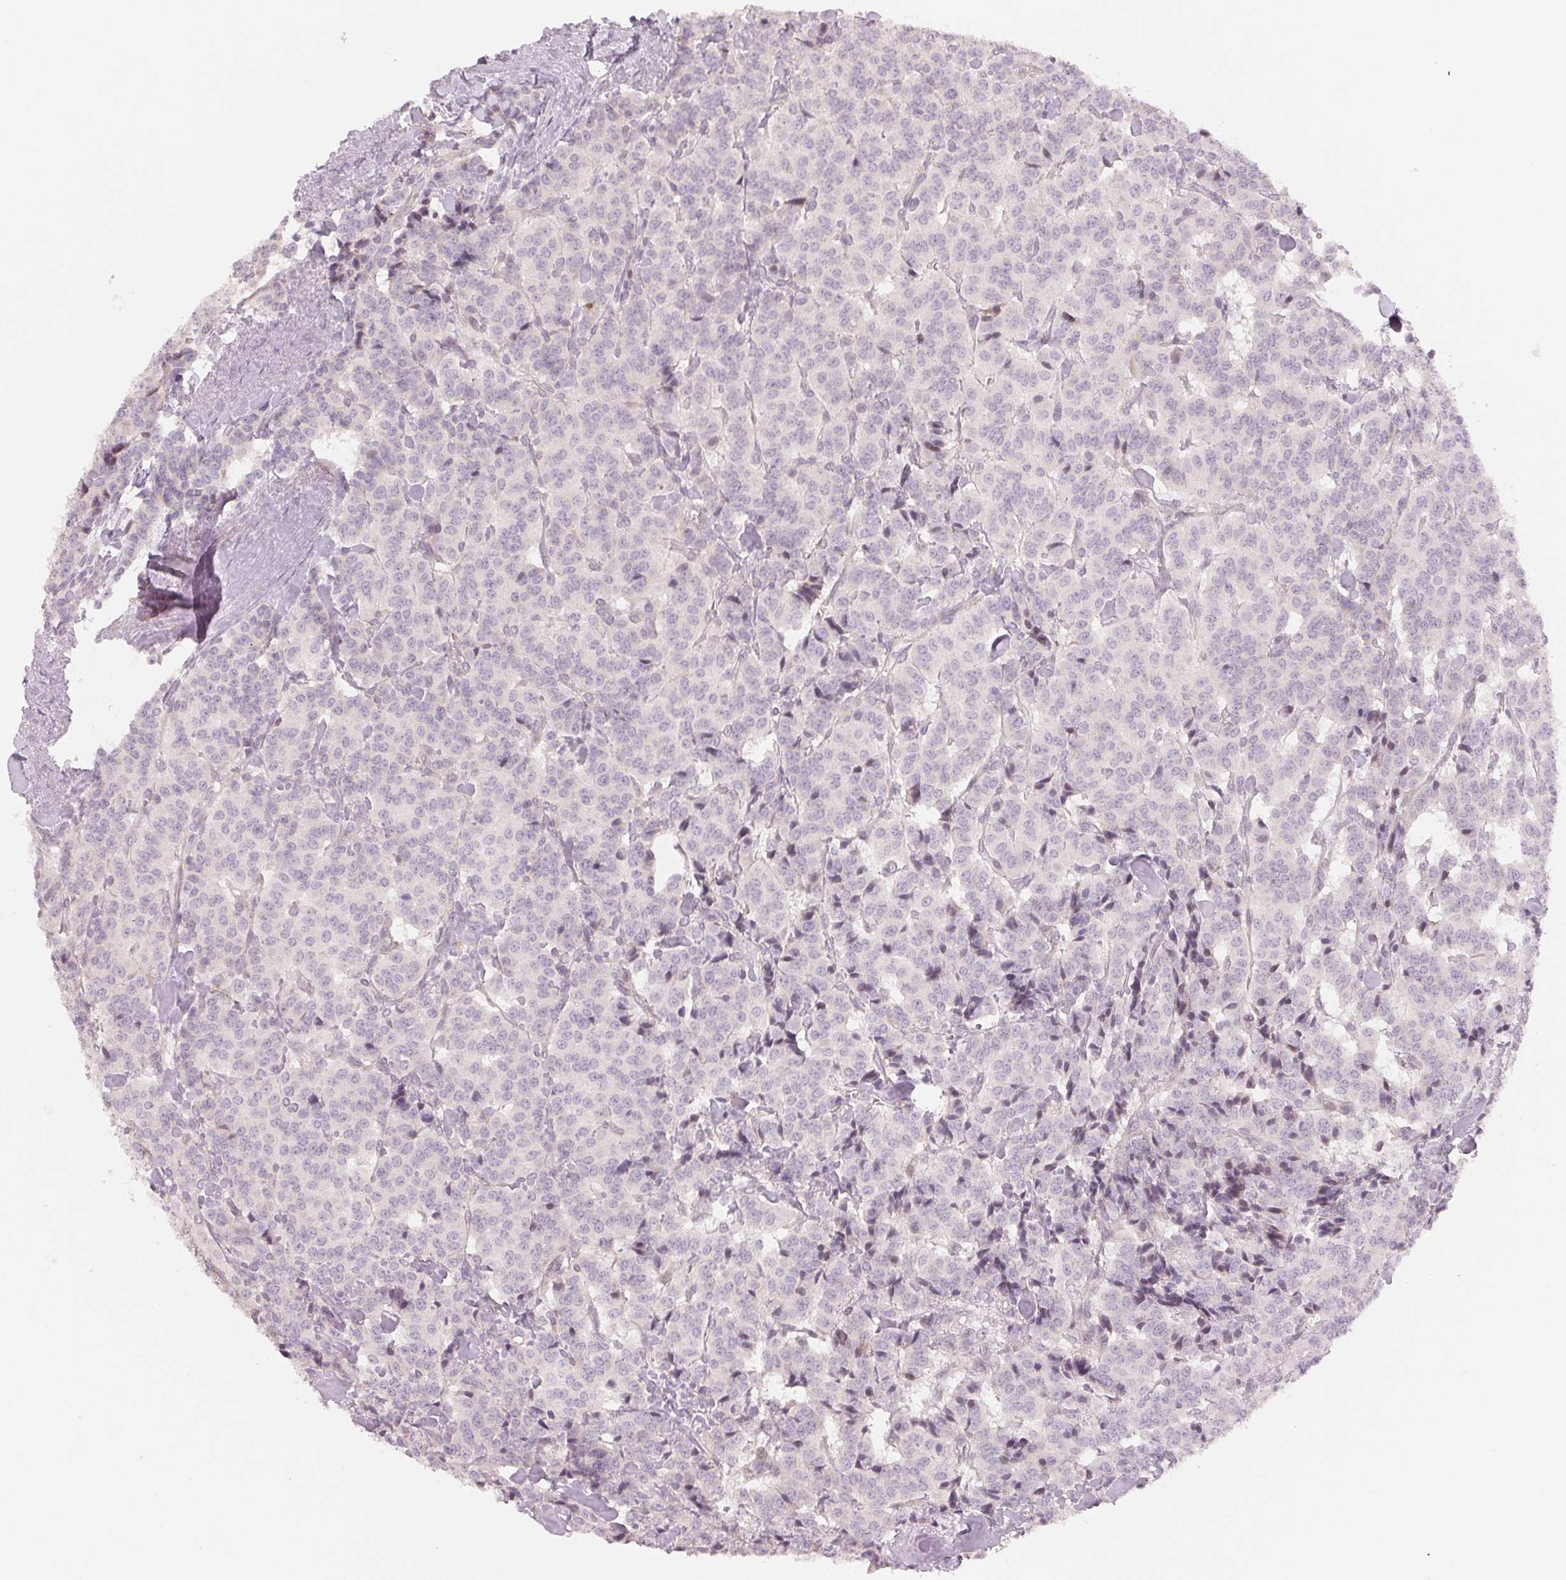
{"staining": {"intensity": "negative", "quantity": "none", "location": "none"}, "tissue": "carcinoid", "cell_type": "Tumor cells", "image_type": "cancer", "snomed": [{"axis": "morphology", "description": "Normal tissue, NOS"}, {"axis": "morphology", "description": "Carcinoid, malignant, NOS"}, {"axis": "topography", "description": "Lung"}], "caption": "Immunohistochemistry (IHC) histopathology image of neoplastic tissue: carcinoid (malignant) stained with DAB (3,3'-diaminobenzidine) displays no significant protein expression in tumor cells. (Brightfield microscopy of DAB immunohistochemistry at high magnification).", "gene": "DENND2C", "patient": {"sex": "female", "age": 46}}